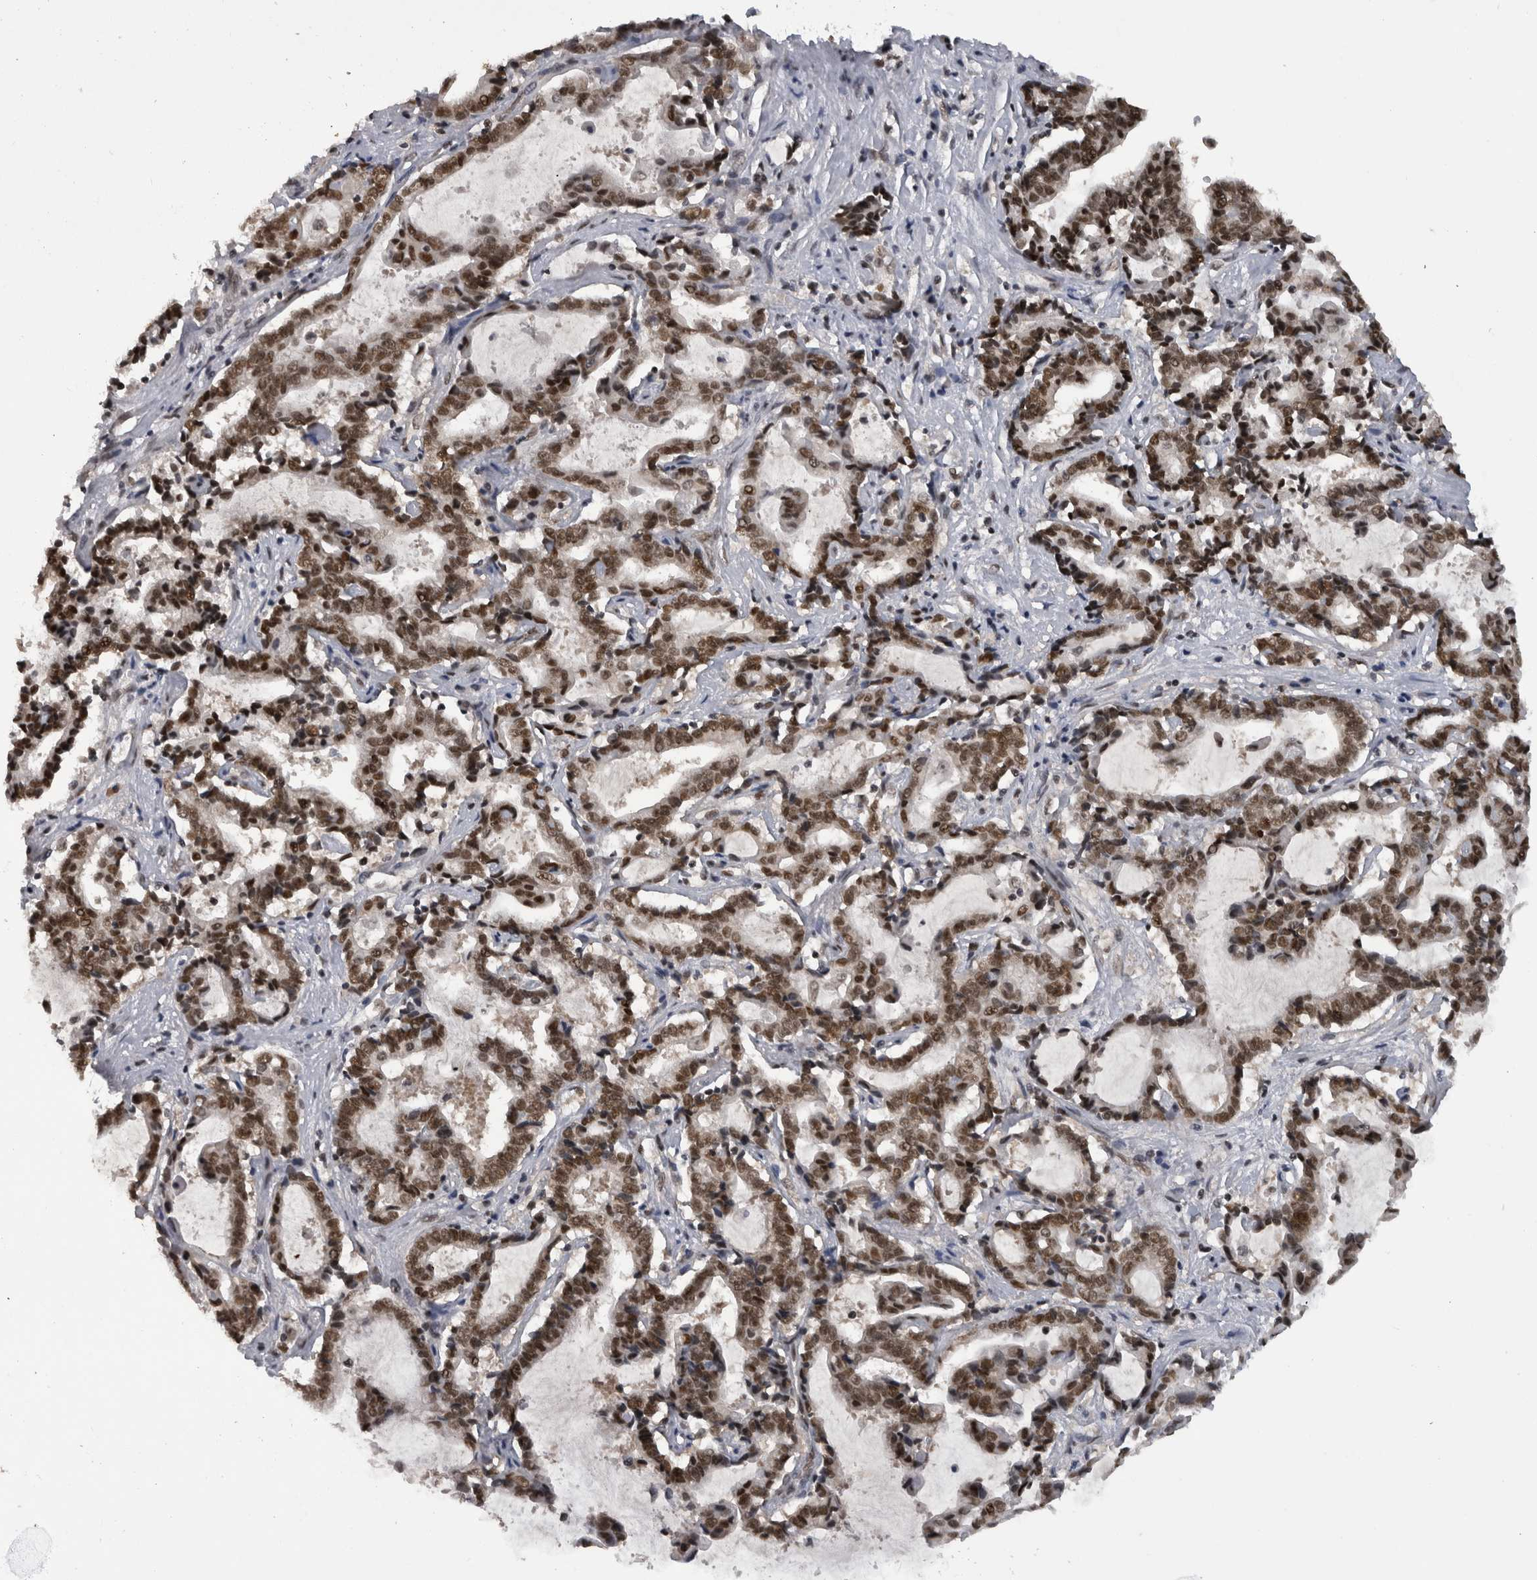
{"staining": {"intensity": "strong", "quantity": ">75%", "location": "nuclear"}, "tissue": "liver cancer", "cell_type": "Tumor cells", "image_type": "cancer", "snomed": [{"axis": "morphology", "description": "Cholangiocarcinoma"}, {"axis": "topography", "description": "Liver"}], "caption": "Liver cancer (cholangiocarcinoma) stained with a protein marker exhibits strong staining in tumor cells.", "gene": "ZSCAN2", "patient": {"sex": "male", "age": 57}}